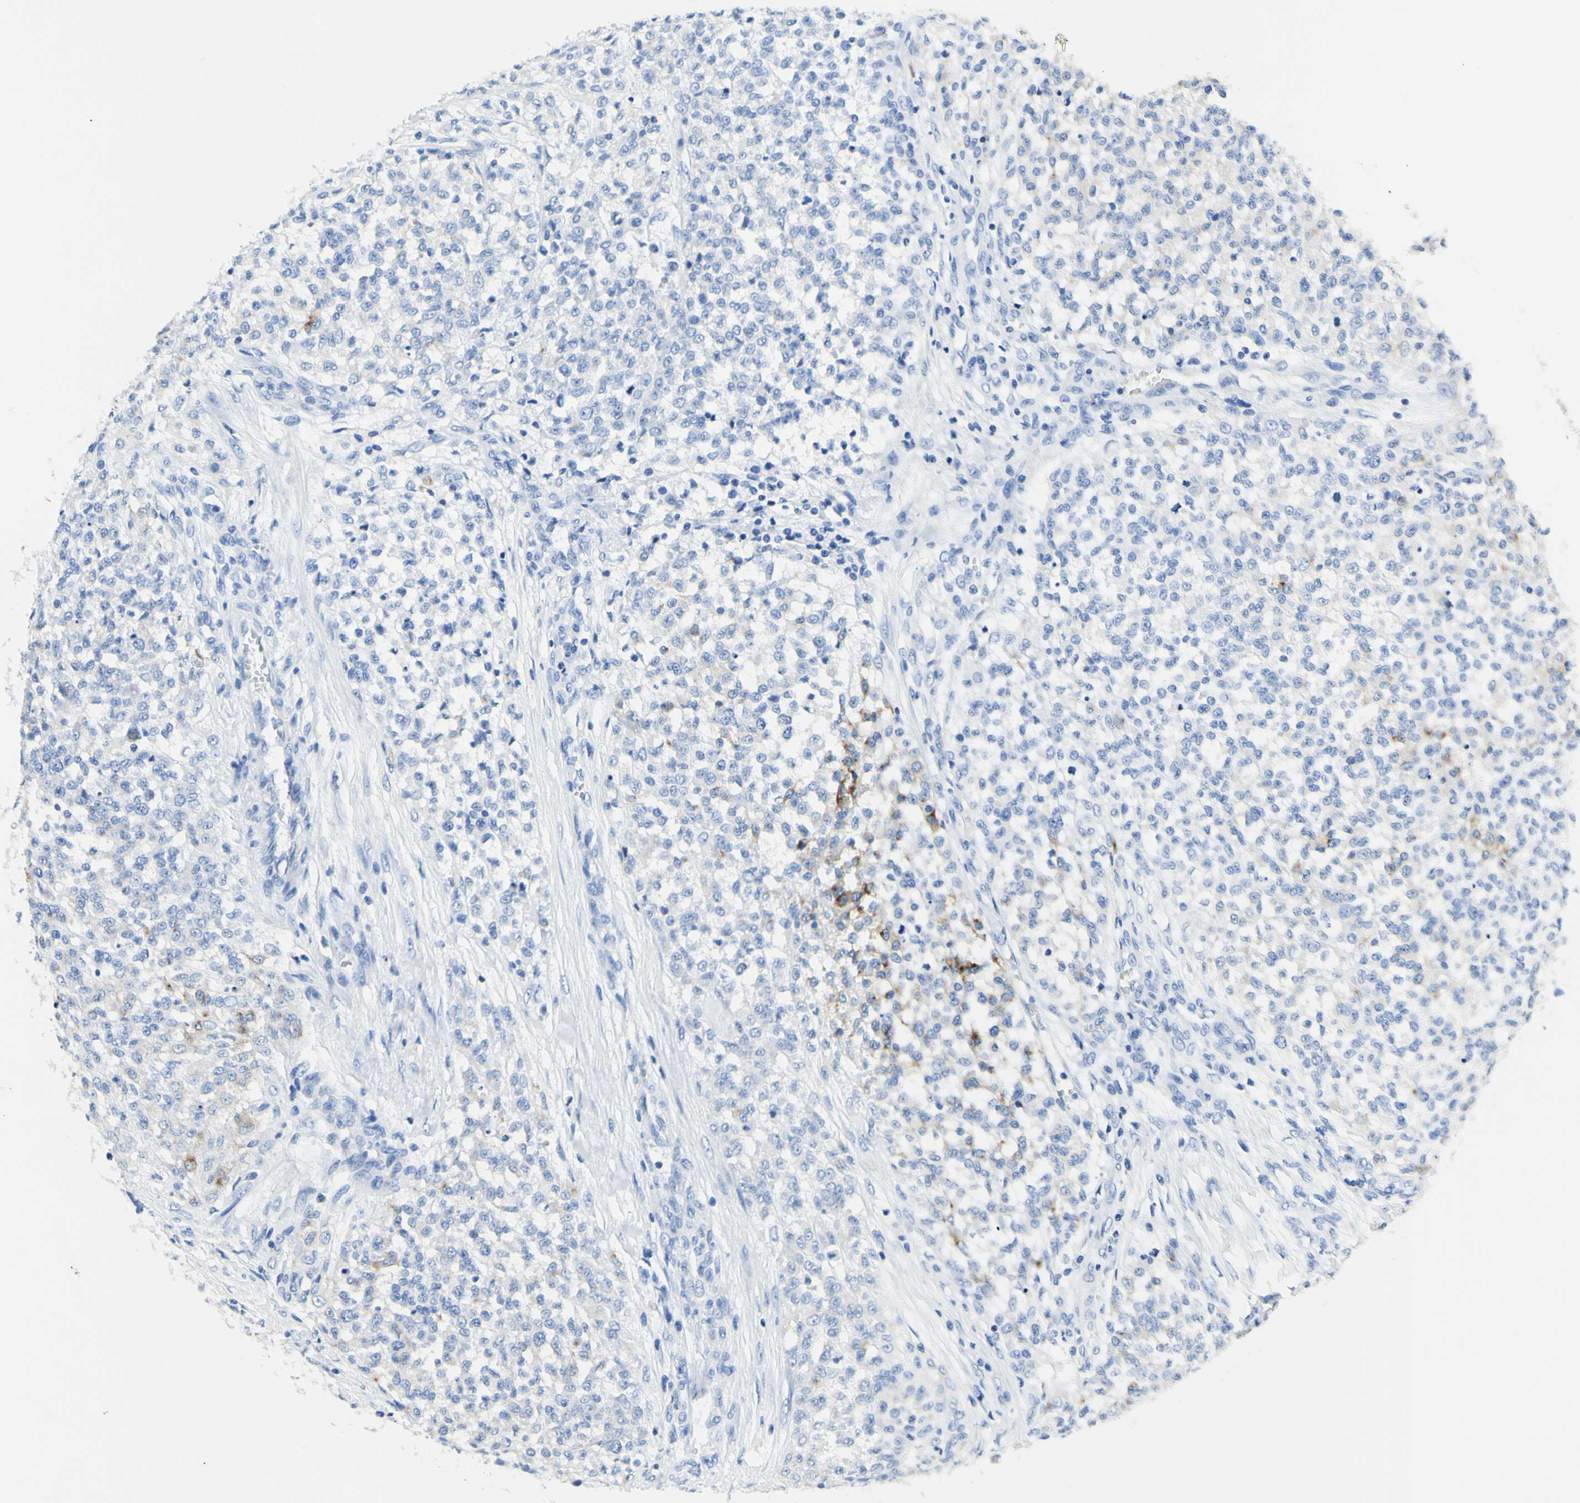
{"staining": {"intensity": "negative", "quantity": "none", "location": "none"}, "tissue": "testis cancer", "cell_type": "Tumor cells", "image_type": "cancer", "snomed": [{"axis": "morphology", "description": "Seminoma, NOS"}, {"axis": "topography", "description": "Testis"}], "caption": "A high-resolution image shows immunohistochemistry (IHC) staining of testis cancer (seminoma), which displays no significant positivity in tumor cells.", "gene": "HPCA", "patient": {"sex": "male", "age": 59}}